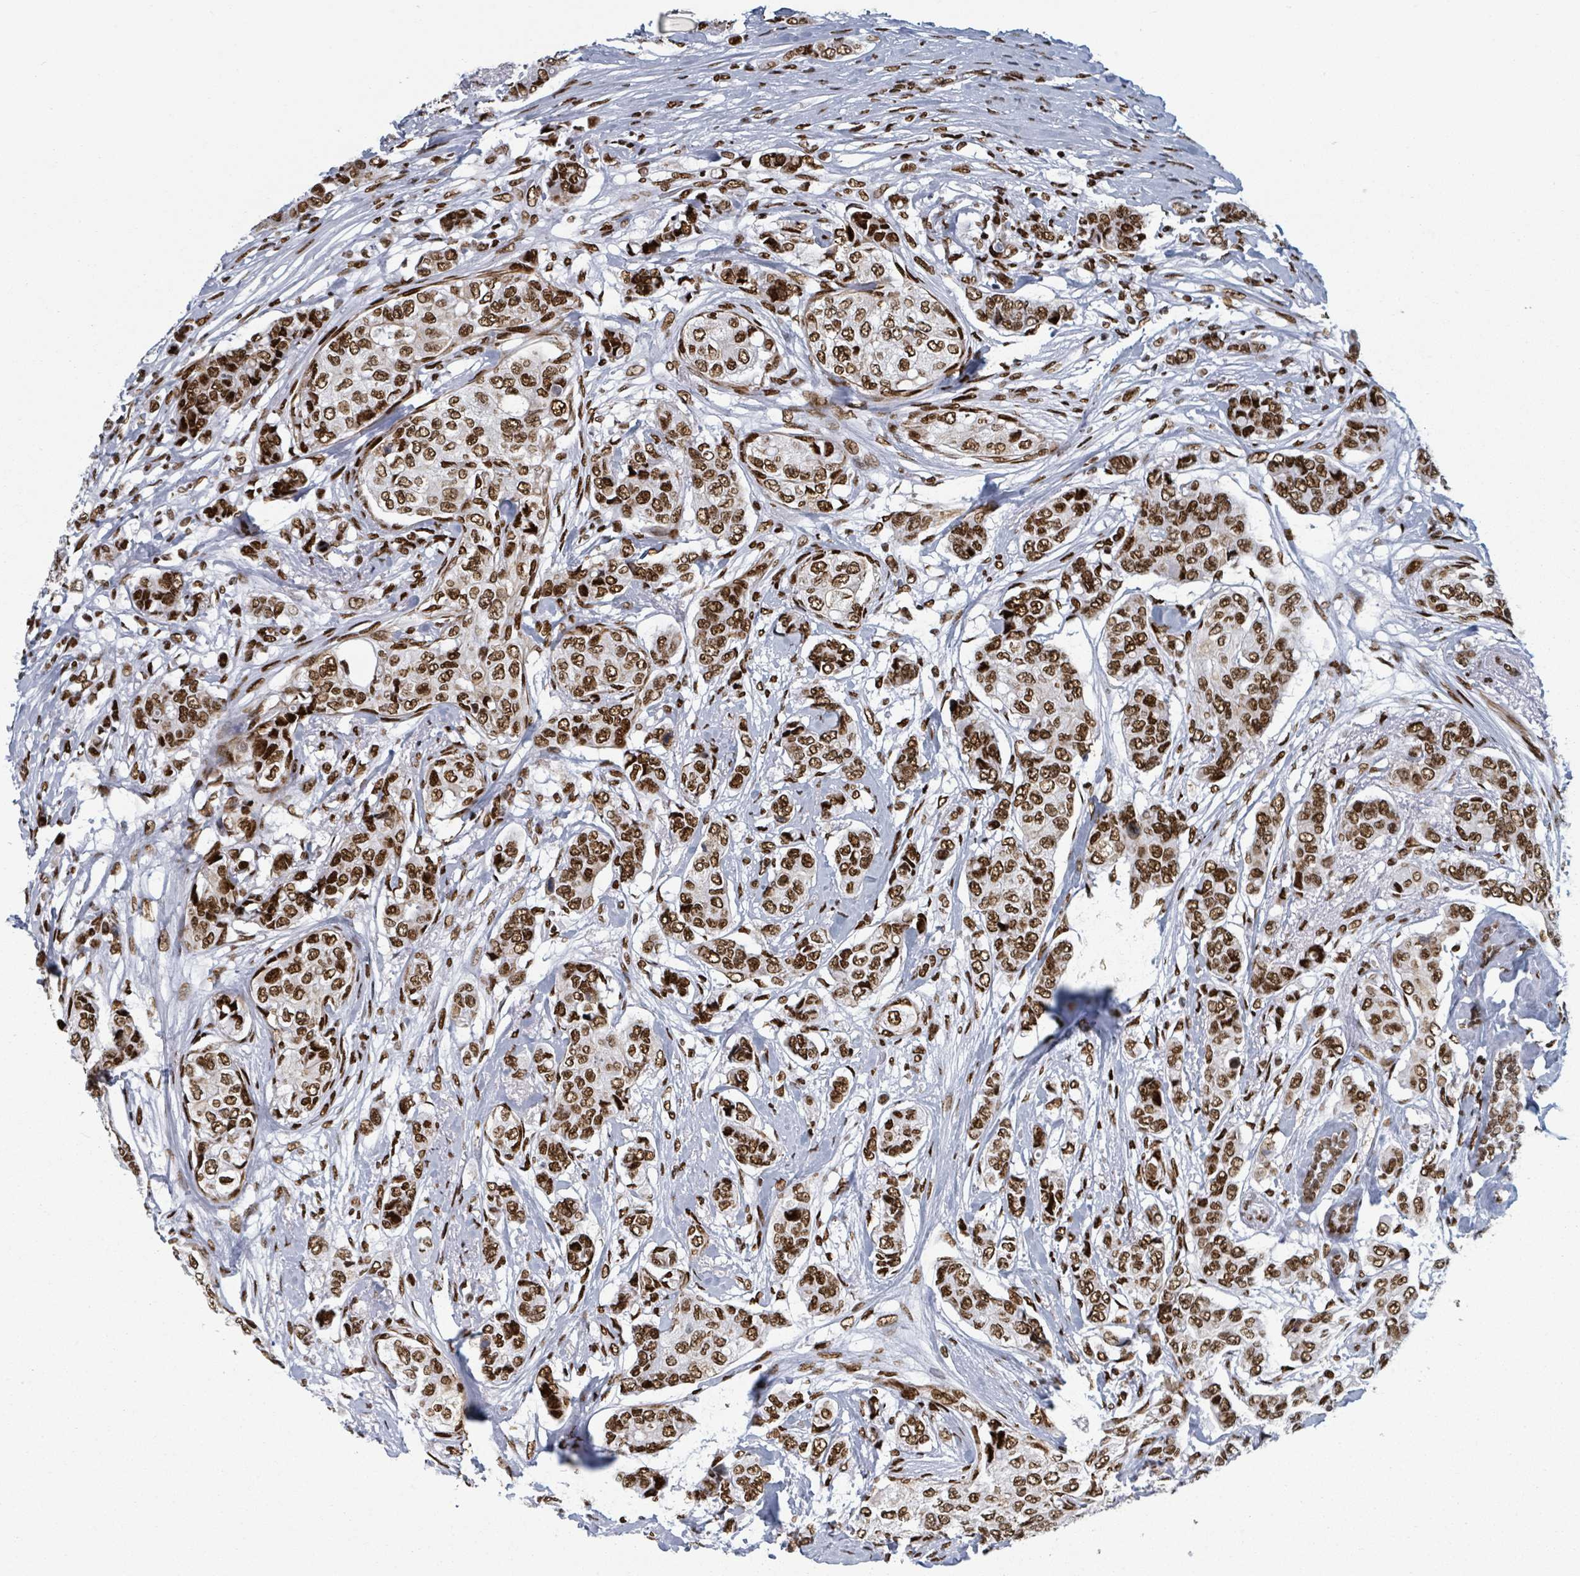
{"staining": {"intensity": "strong", "quantity": ">75%", "location": "nuclear"}, "tissue": "breast cancer", "cell_type": "Tumor cells", "image_type": "cancer", "snomed": [{"axis": "morphology", "description": "Lobular carcinoma"}, {"axis": "topography", "description": "Breast"}], "caption": "Immunohistochemistry (IHC) (DAB) staining of lobular carcinoma (breast) shows strong nuclear protein positivity in about >75% of tumor cells.", "gene": "DHX16", "patient": {"sex": "female", "age": 51}}